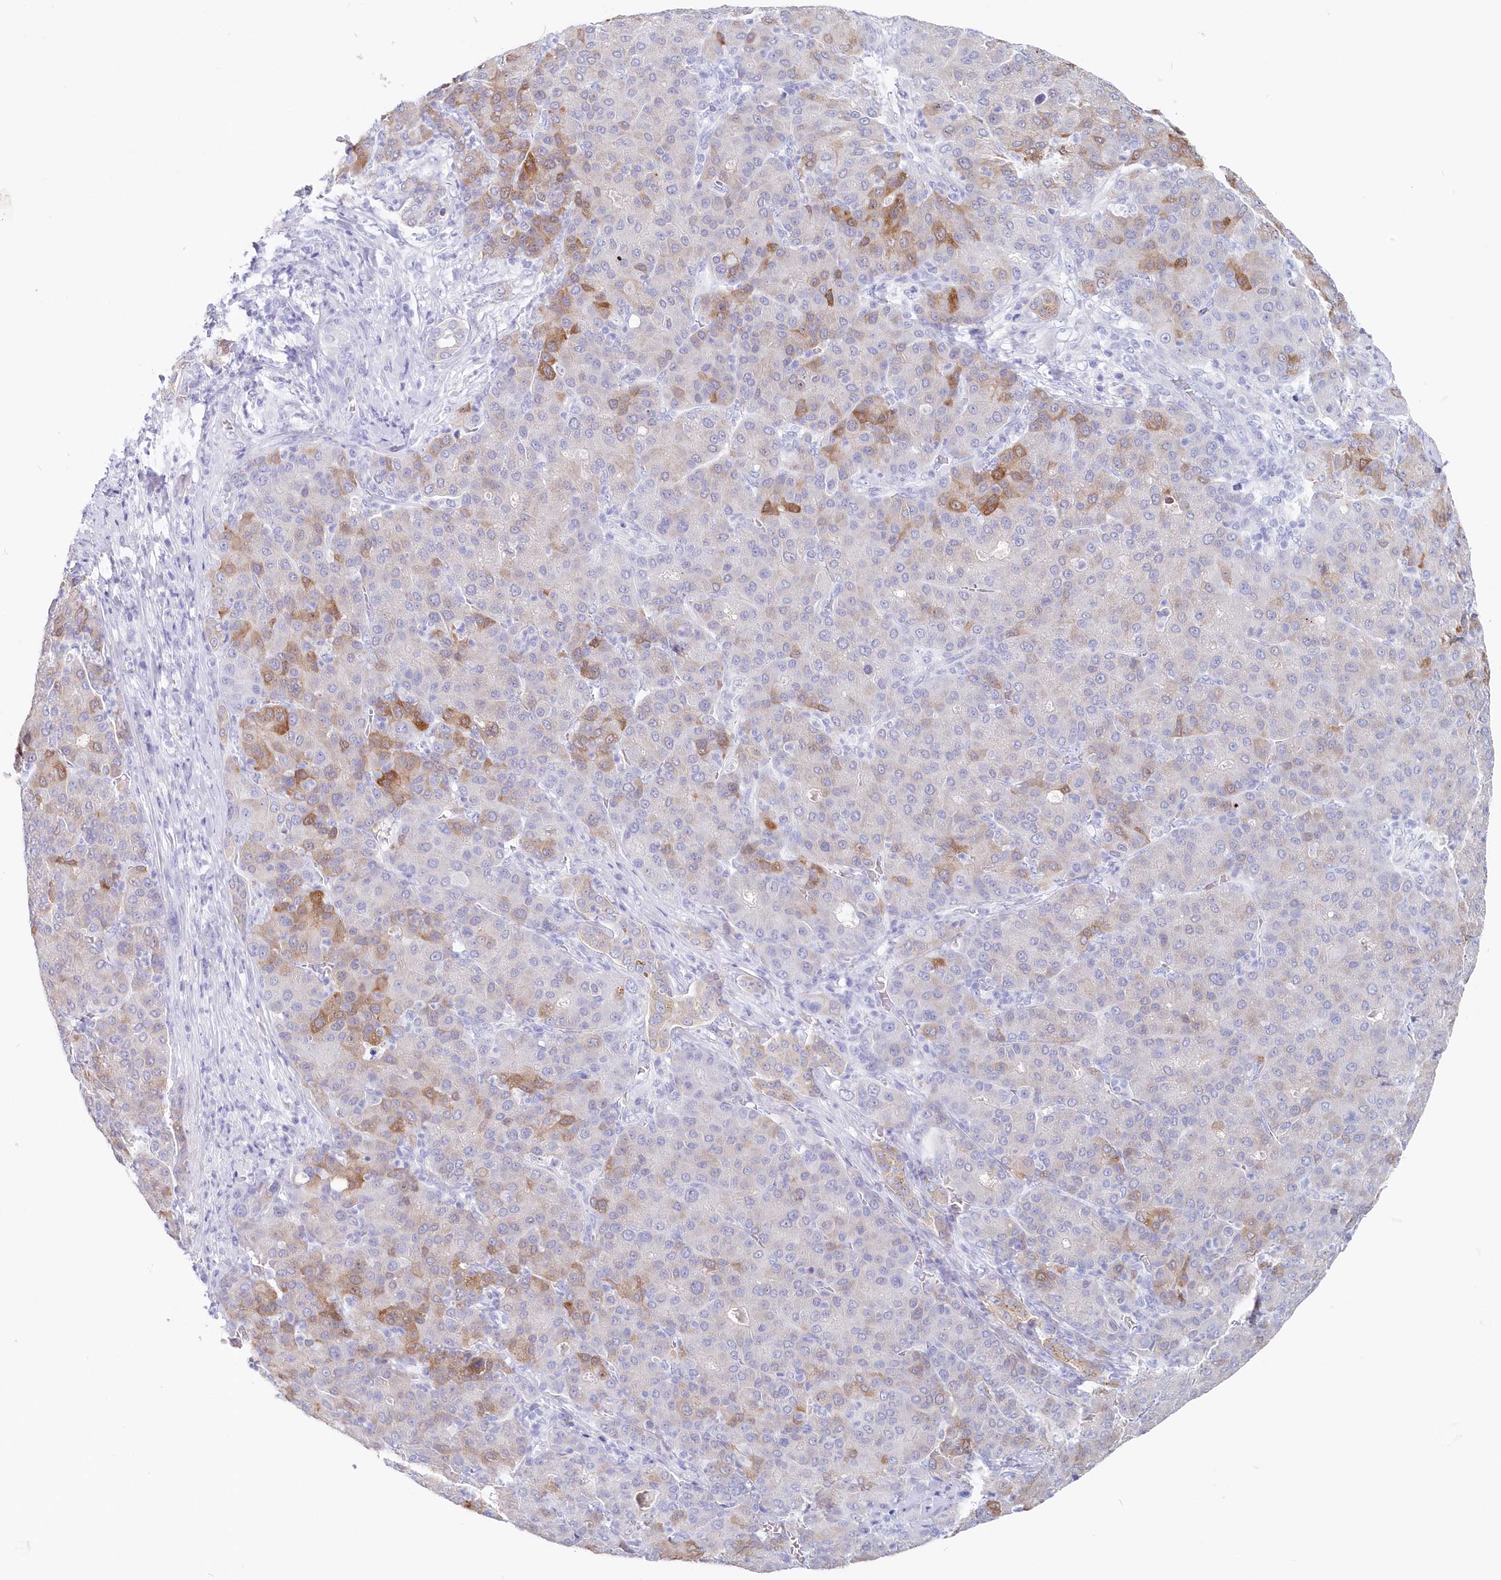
{"staining": {"intensity": "moderate", "quantity": "<25%", "location": "cytoplasmic/membranous"}, "tissue": "liver cancer", "cell_type": "Tumor cells", "image_type": "cancer", "snomed": [{"axis": "morphology", "description": "Carcinoma, Hepatocellular, NOS"}, {"axis": "topography", "description": "Liver"}], "caption": "Protein expression analysis of liver cancer reveals moderate cytoplasmic/membranous expression in about <25% of tumor cells.", "gene": "CSNK1G2", "patient": {"sex": "male", "age": 65}}